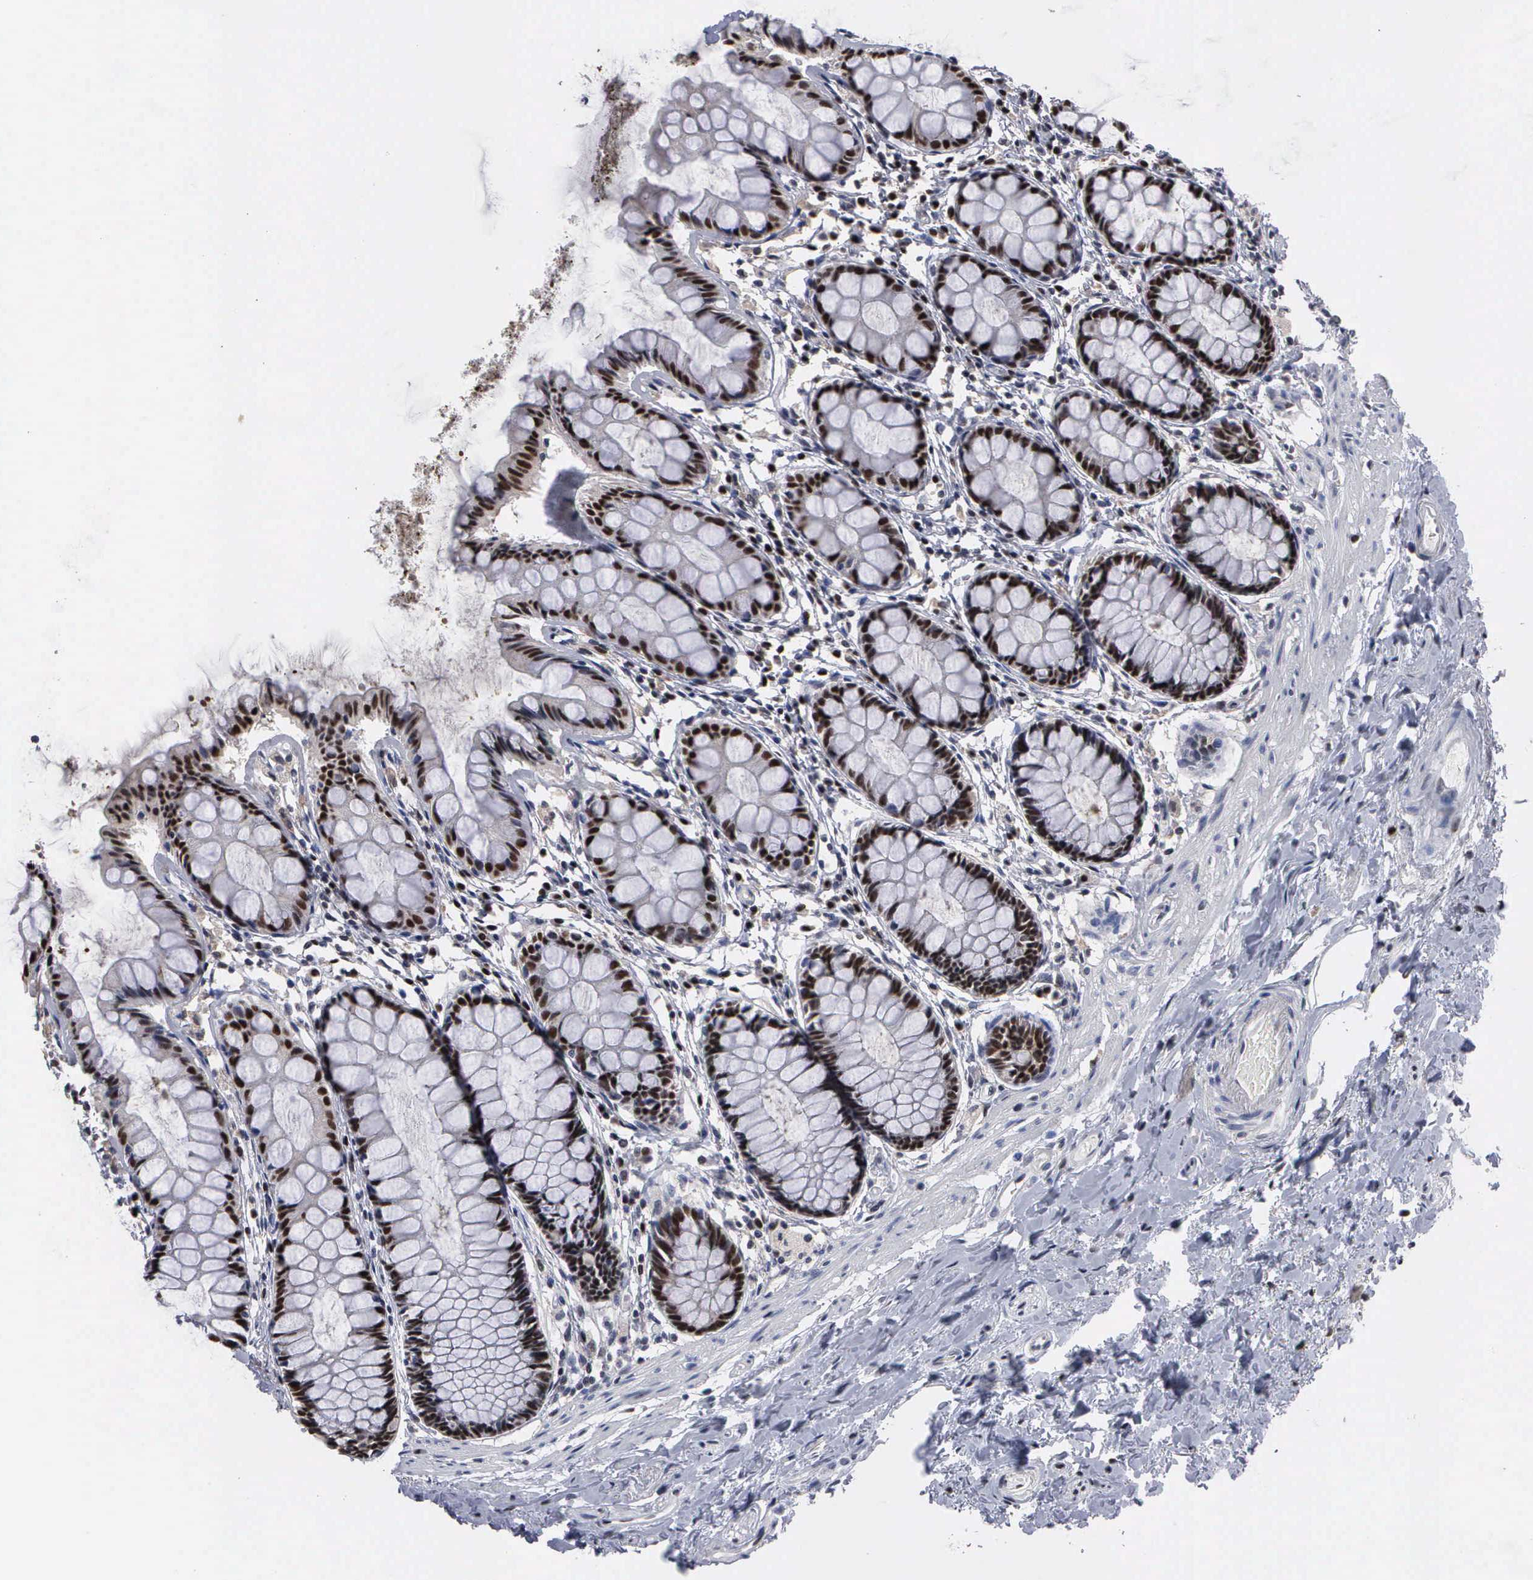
{"staining": {"intensity": "strong", "quantity": ">75%", "location": "nuclear"}, "tissue": "rectum", "cell_type": "Glandular cells", "image_type": "normal", "snomed": [{"axis": "morphology", "description": "Normal tissue, NOS"}, {"axis": "topography", "description": "Rectum"}], "caption": "Benign rectum exhibits strong nuclear staining in about >75% of glandular cells, visualized by immunohistochemistry. The staining is performed using DAB brown chromogen to label protein expression. The nuclei are counter-stained blue using hematoxylin.", "gene": "TRMT5", "patient": {"sex": "male", "age": 86}}